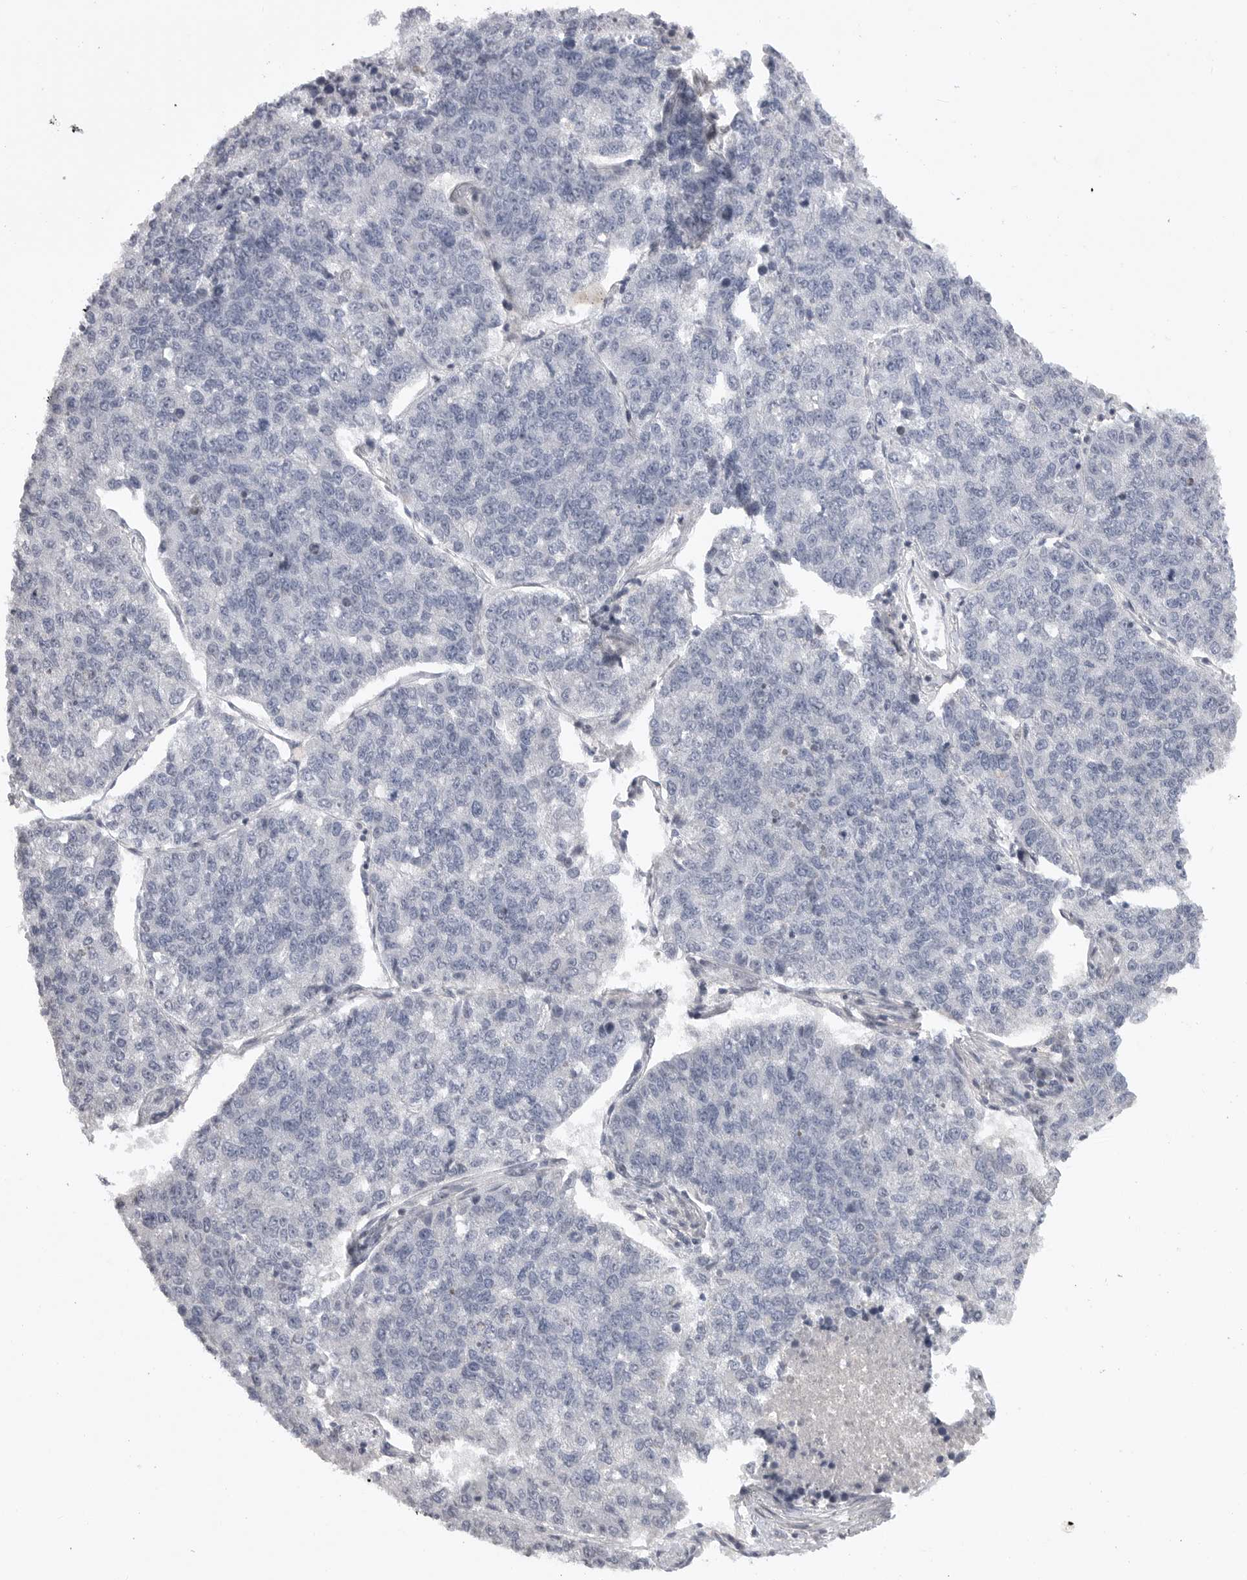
{"staining": {"intensity": "negative", "quantity": "none", "location": "none"}, "tissue": "lung cancer", "cell_type": "Tumor cells", "image_type": "cancer", "snomed": [{"axis": "morphology", "description": "Adenocarcinoma, NOS"}, {"axis": "topography", "description": "Lung"}], "caption": "A high-resolution histopathology image shows IHC staining of adenocarcinoma (lung), which exhibits no significant expression in tumor cells.", "gene": "FBXO43", "patient": {"sex": "male", "age": 49}}